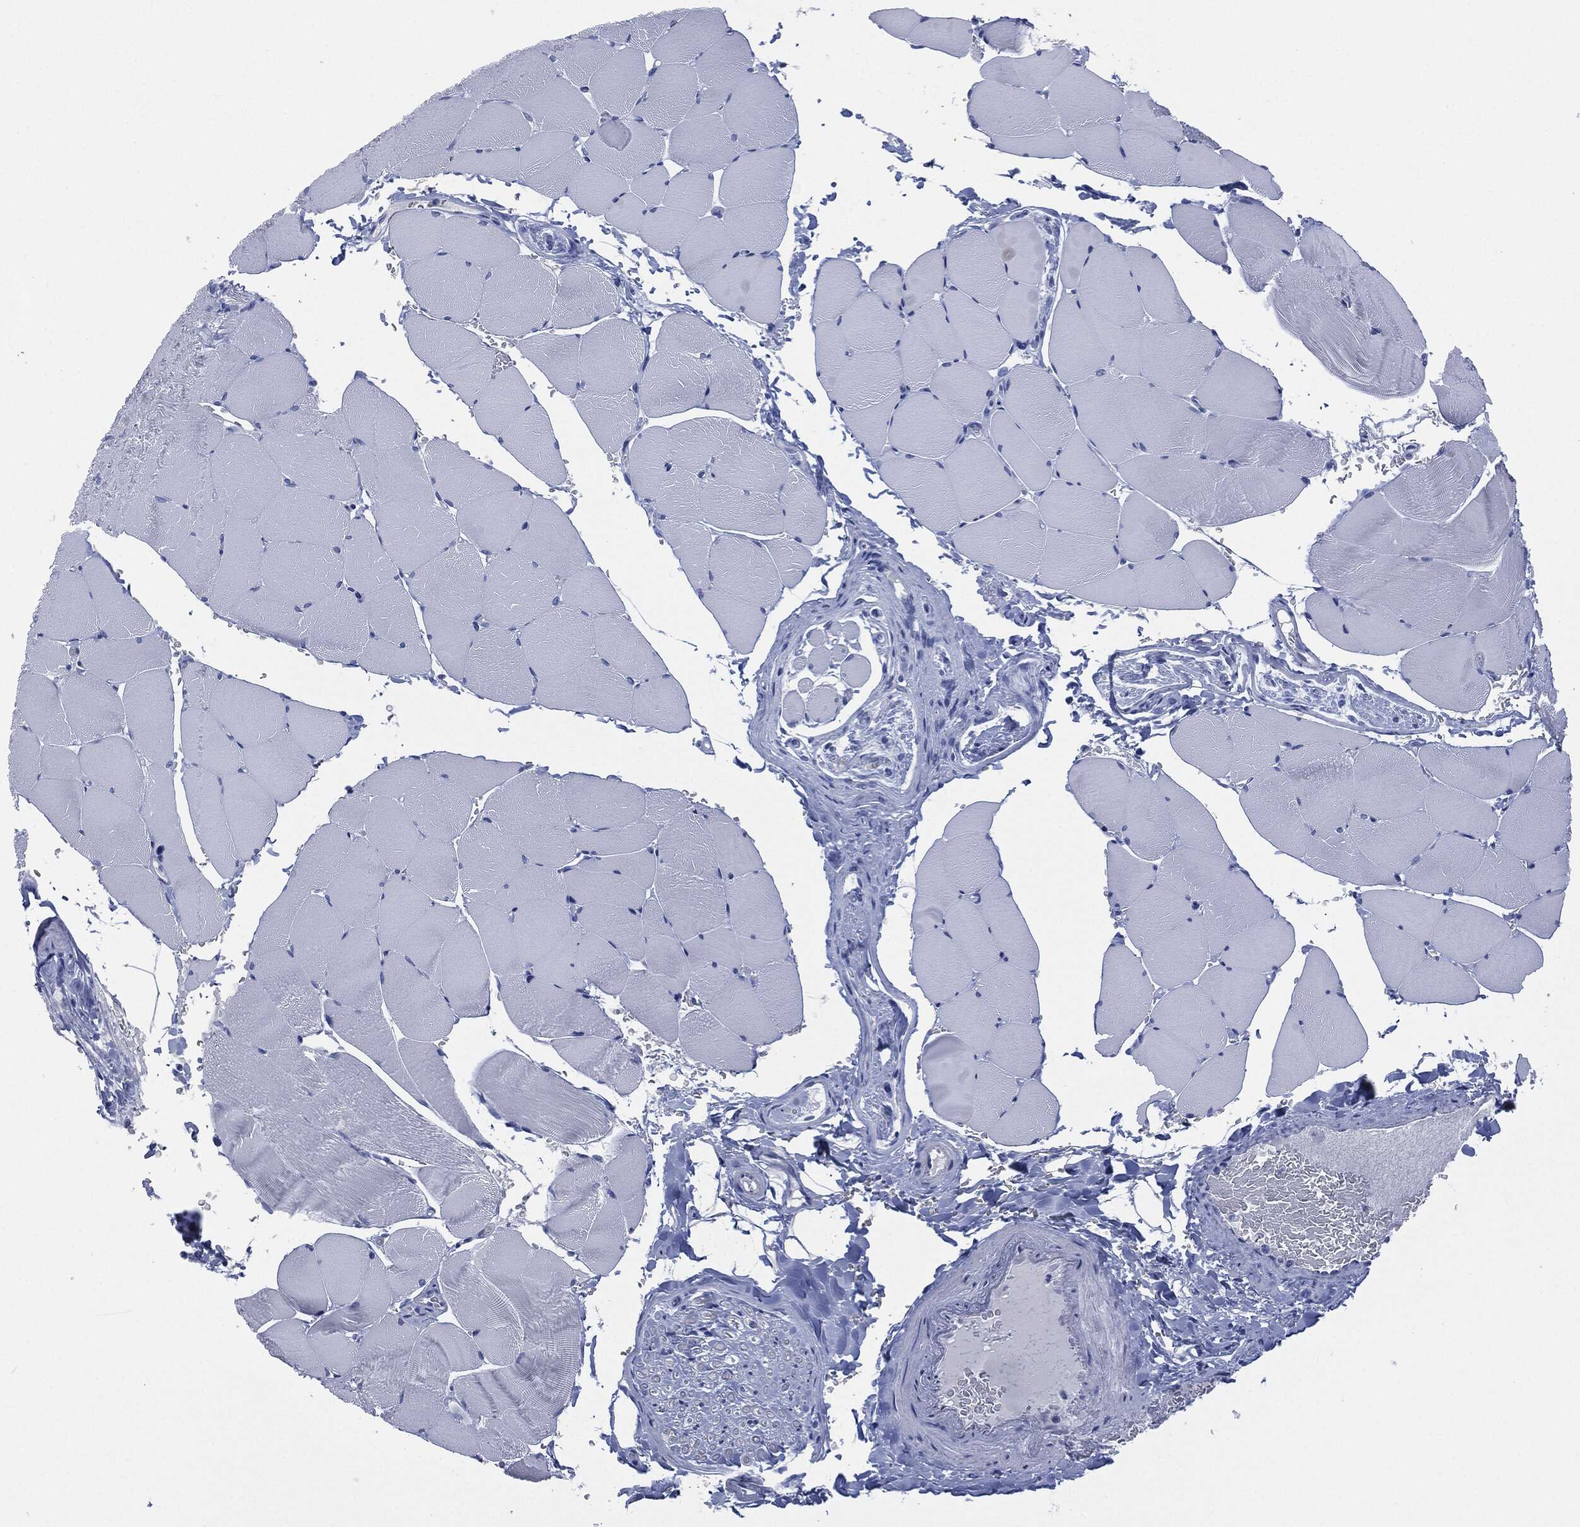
{"staining": {"intensity": "negative", "quantity": "none", "location": "none"}, "tissue": "skeletal muscle", "cell_type": "Myocytes", "image_type": "normal", "snomed": [{"axis": "morphology", "description": "Normal tissue, NOS"}, {"axis": "topography", "description": "Skeletal muscle"}], "caption": "A high-resolution image shows immunohistochemistry staining of normal skeletal muscle, which displays no significant positivity in myocytes.", "gene": "MUC16", "patient": {"sex": "female", "age": 37}}